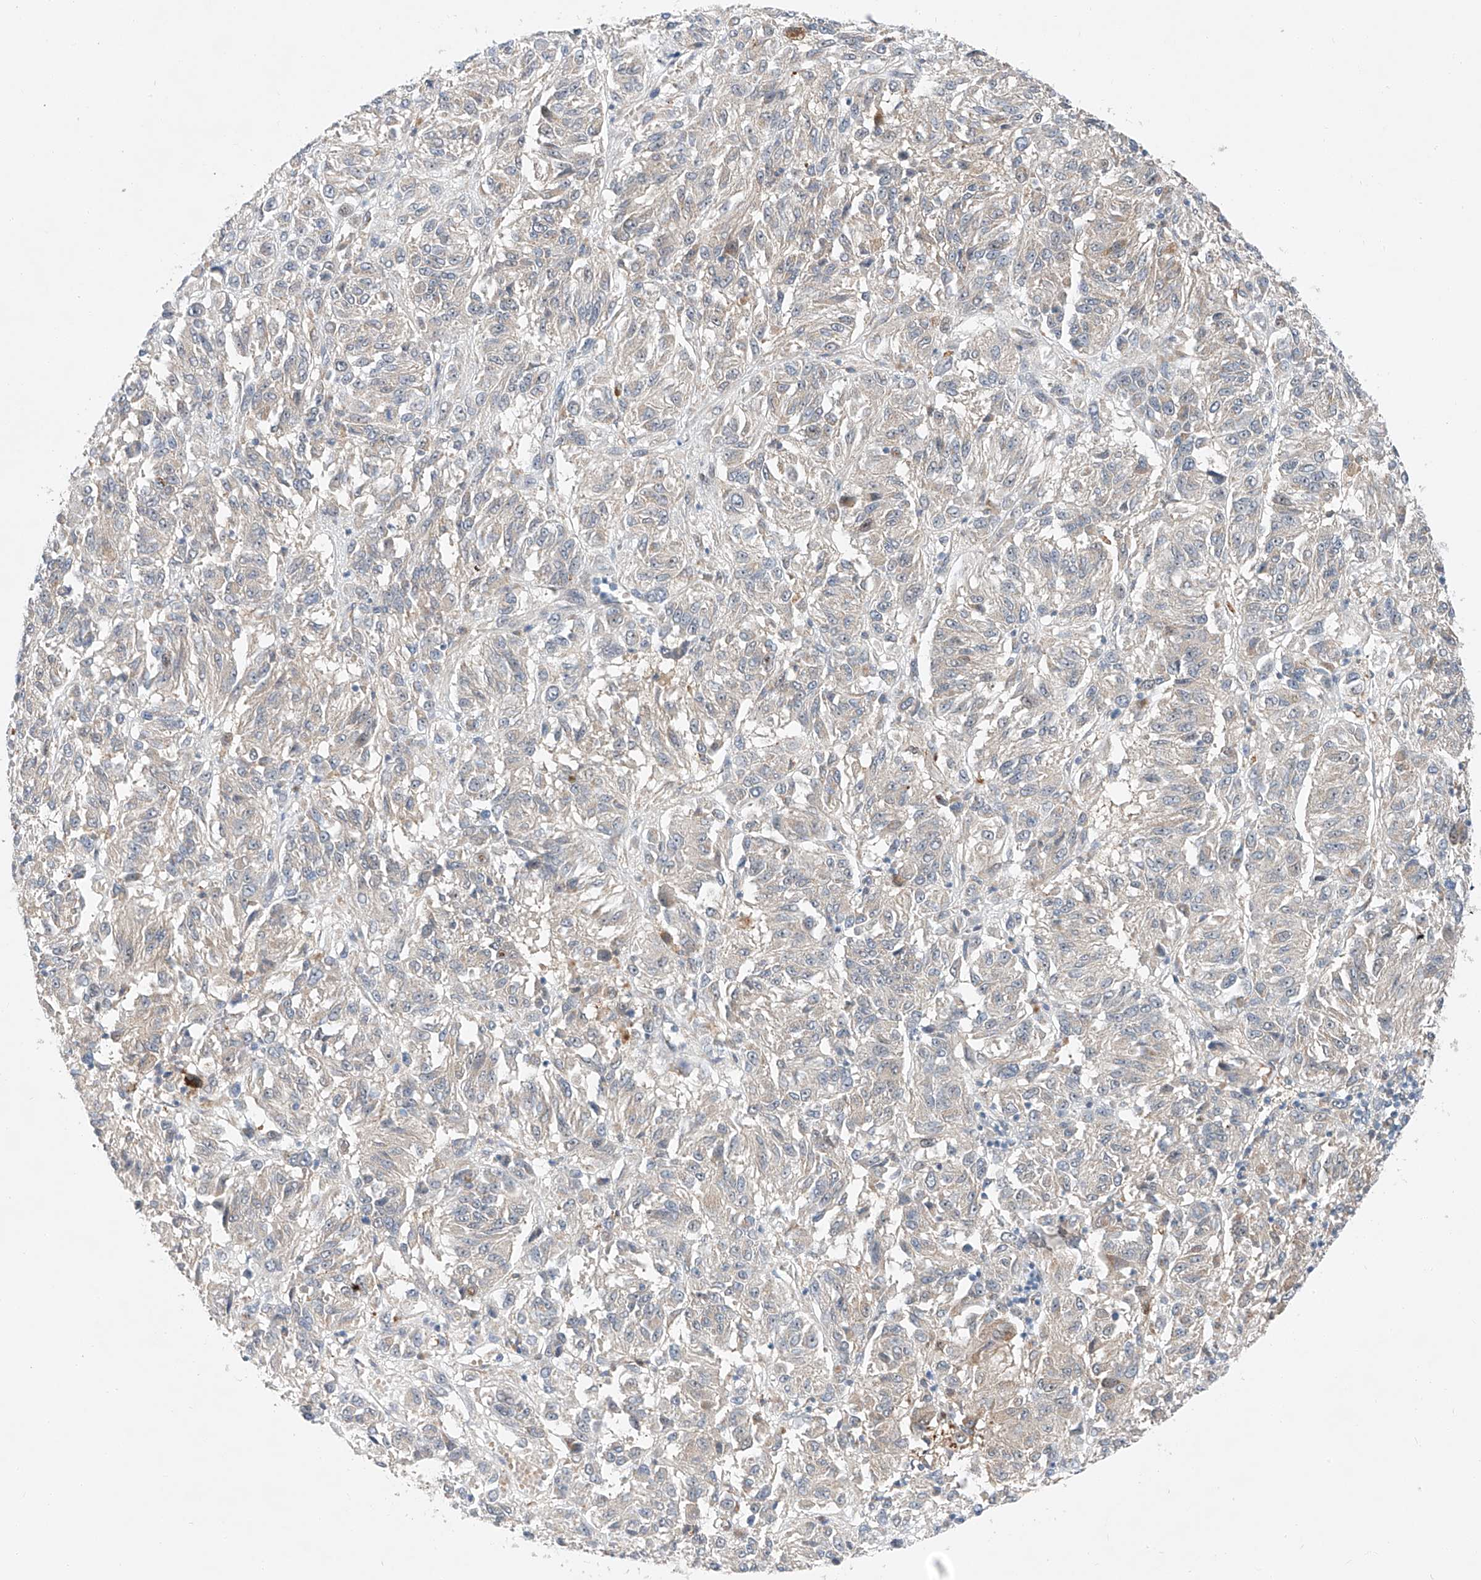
{"staining": {"intensity": "negative", "quantity": "none", "location": "none"}, "tissue": "melanoma", "cell_type": "Tumor cells", "image_type": "cancer", "snomed": [{"axis": "morphology", "description": "Malignant melanoma, Metastatic site"}, {"axis": "topography", "description": "Lung"}], "caption": "Protein analysis of melanoma exhibits no significant positivity in tumor cells.", "gene": "CLDND1", "patient": {"sex": "male", "age": 64}}